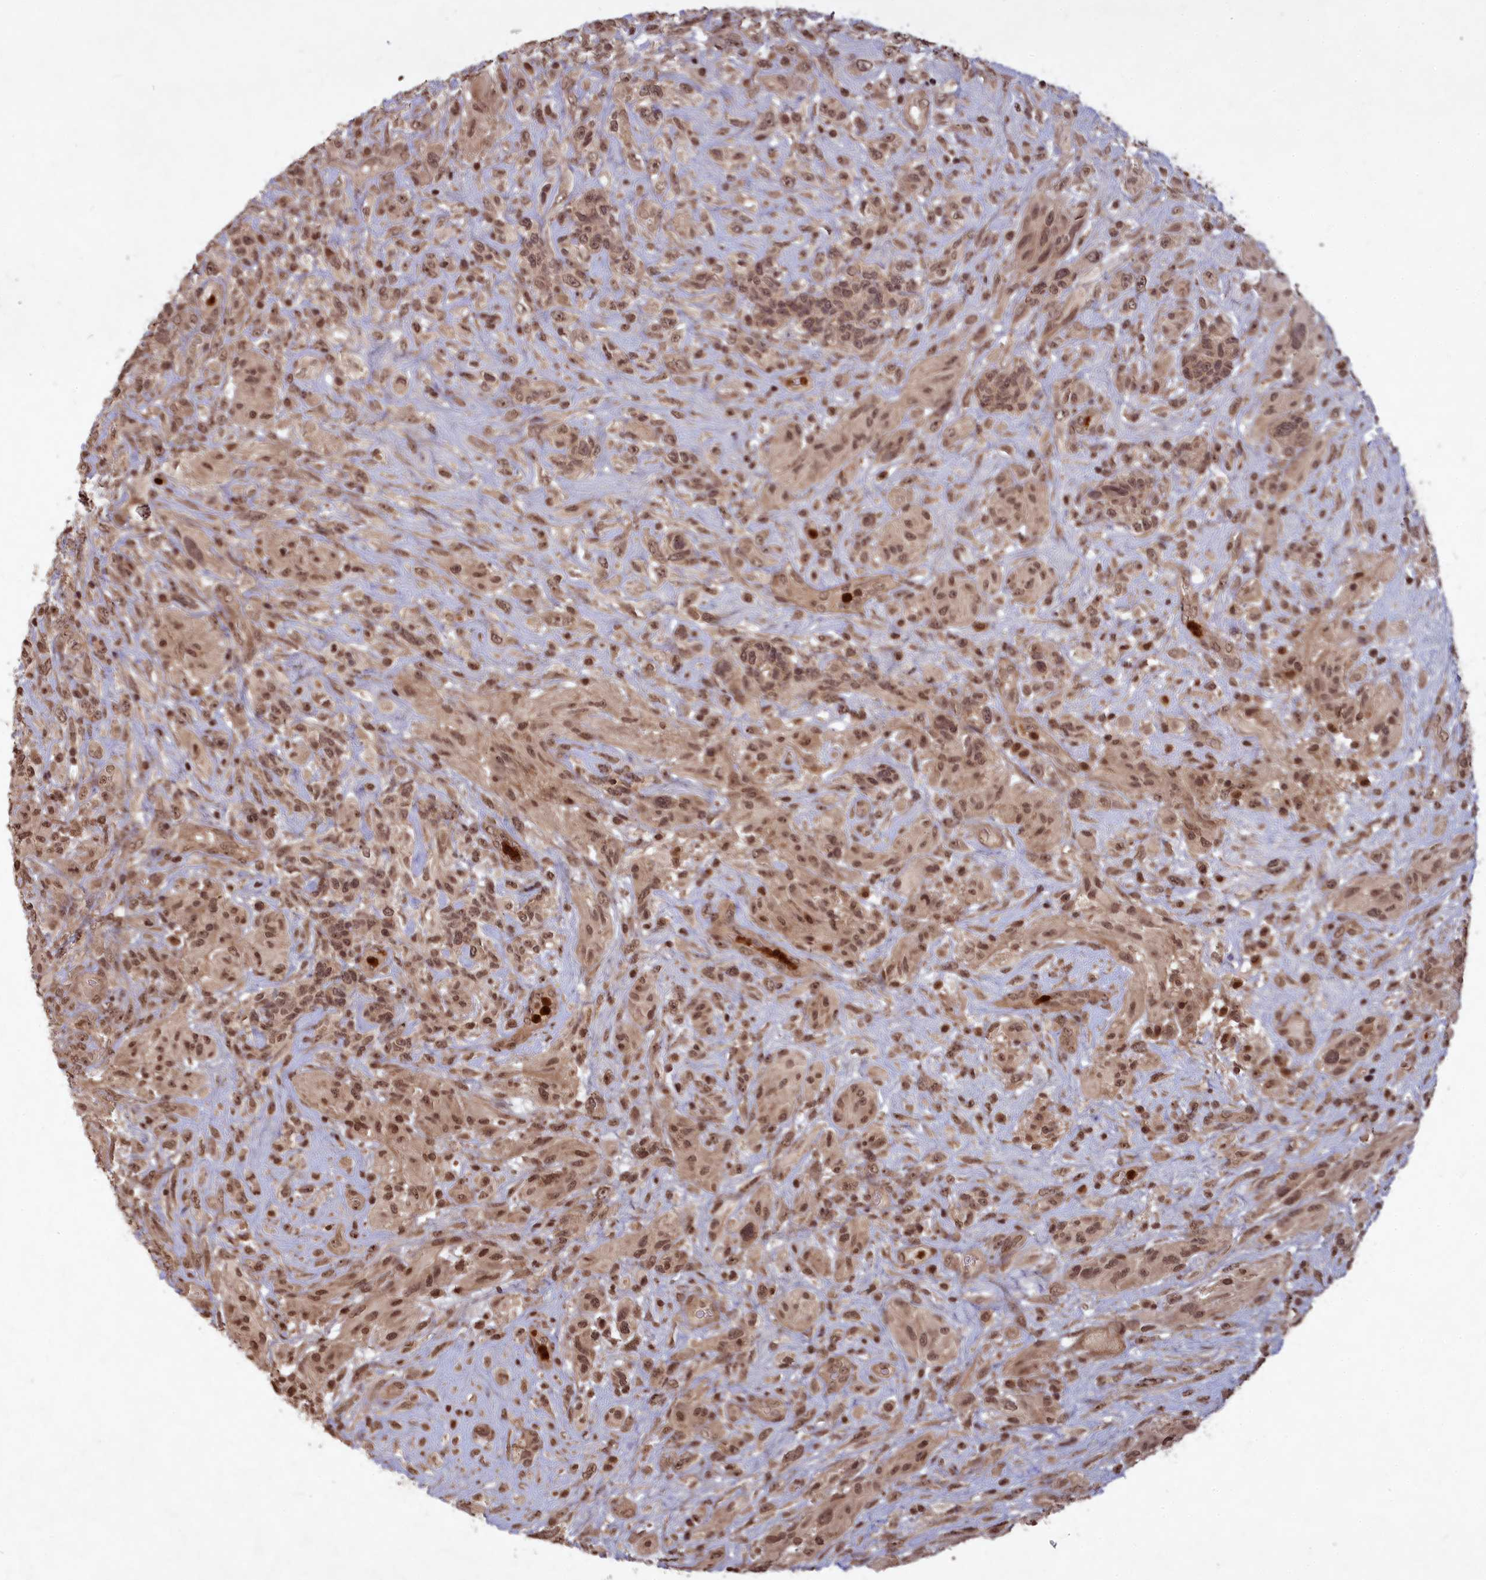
{"staining": {"intensity": "moderate", "quantity": ">75%", "location": "nuclear"}, "tissue": "glioma", "cell_type": "Tumor cells", "image_type": "cancer", "snomed": [{"axis": "morphology", "description": "Glioma, malignant, High grade"}, {"axis": "topography", "description": "Brain"}], "caption": "Tumor cells demonstrate medium levels of moderate nuclear staining in about >75% of cells in human glioma.", "gene": "SRMS", "patient": {"sex": "male", "age": 61}}